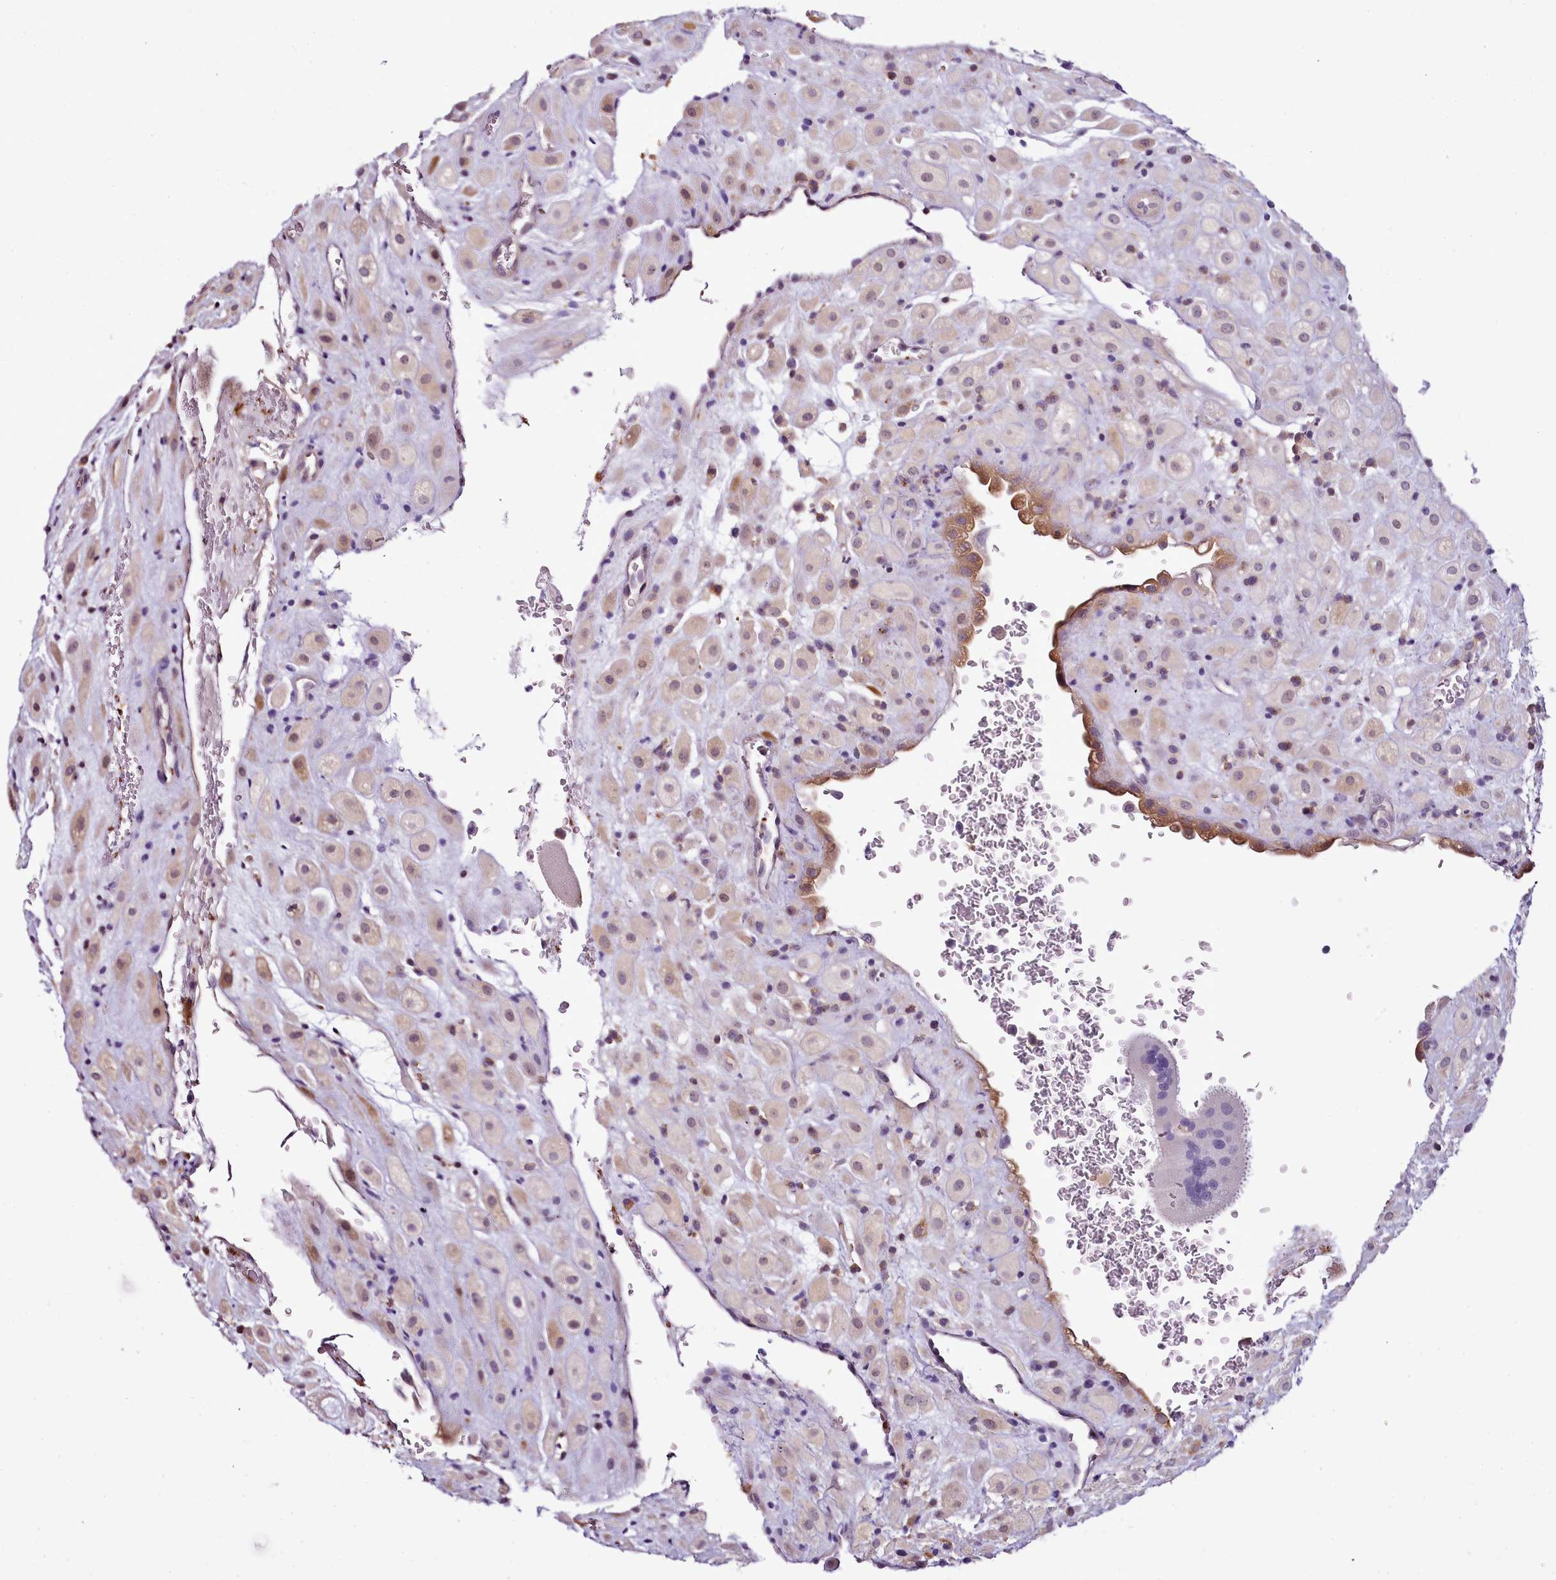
{"staining": {"intensity": "weak", "quantity": "25%-75%", "location": "cytoplasmic/membranous,nuclear"}, "tissue": "placenta", "cell_type": "Decidual cells", "image_type": "normal", "snomed": [{"axis": "morphology", "description": "Normal tissue, NOS"}, {"axis": "topography", "description": "Placenta"}], "caption": "IHC photomicrograph of normal placenta: human placenta stained using immunohistochemistry (IHC) exhibits low levels of weak protein expression localized specifically in the cytoplasmic/membranous,nuclear of decidual cells, appearing as a cytoplasmic/membranous,nuclear brown color.", "gene": "CAPN7", "patient": {"sex": "female", "age": 35}}